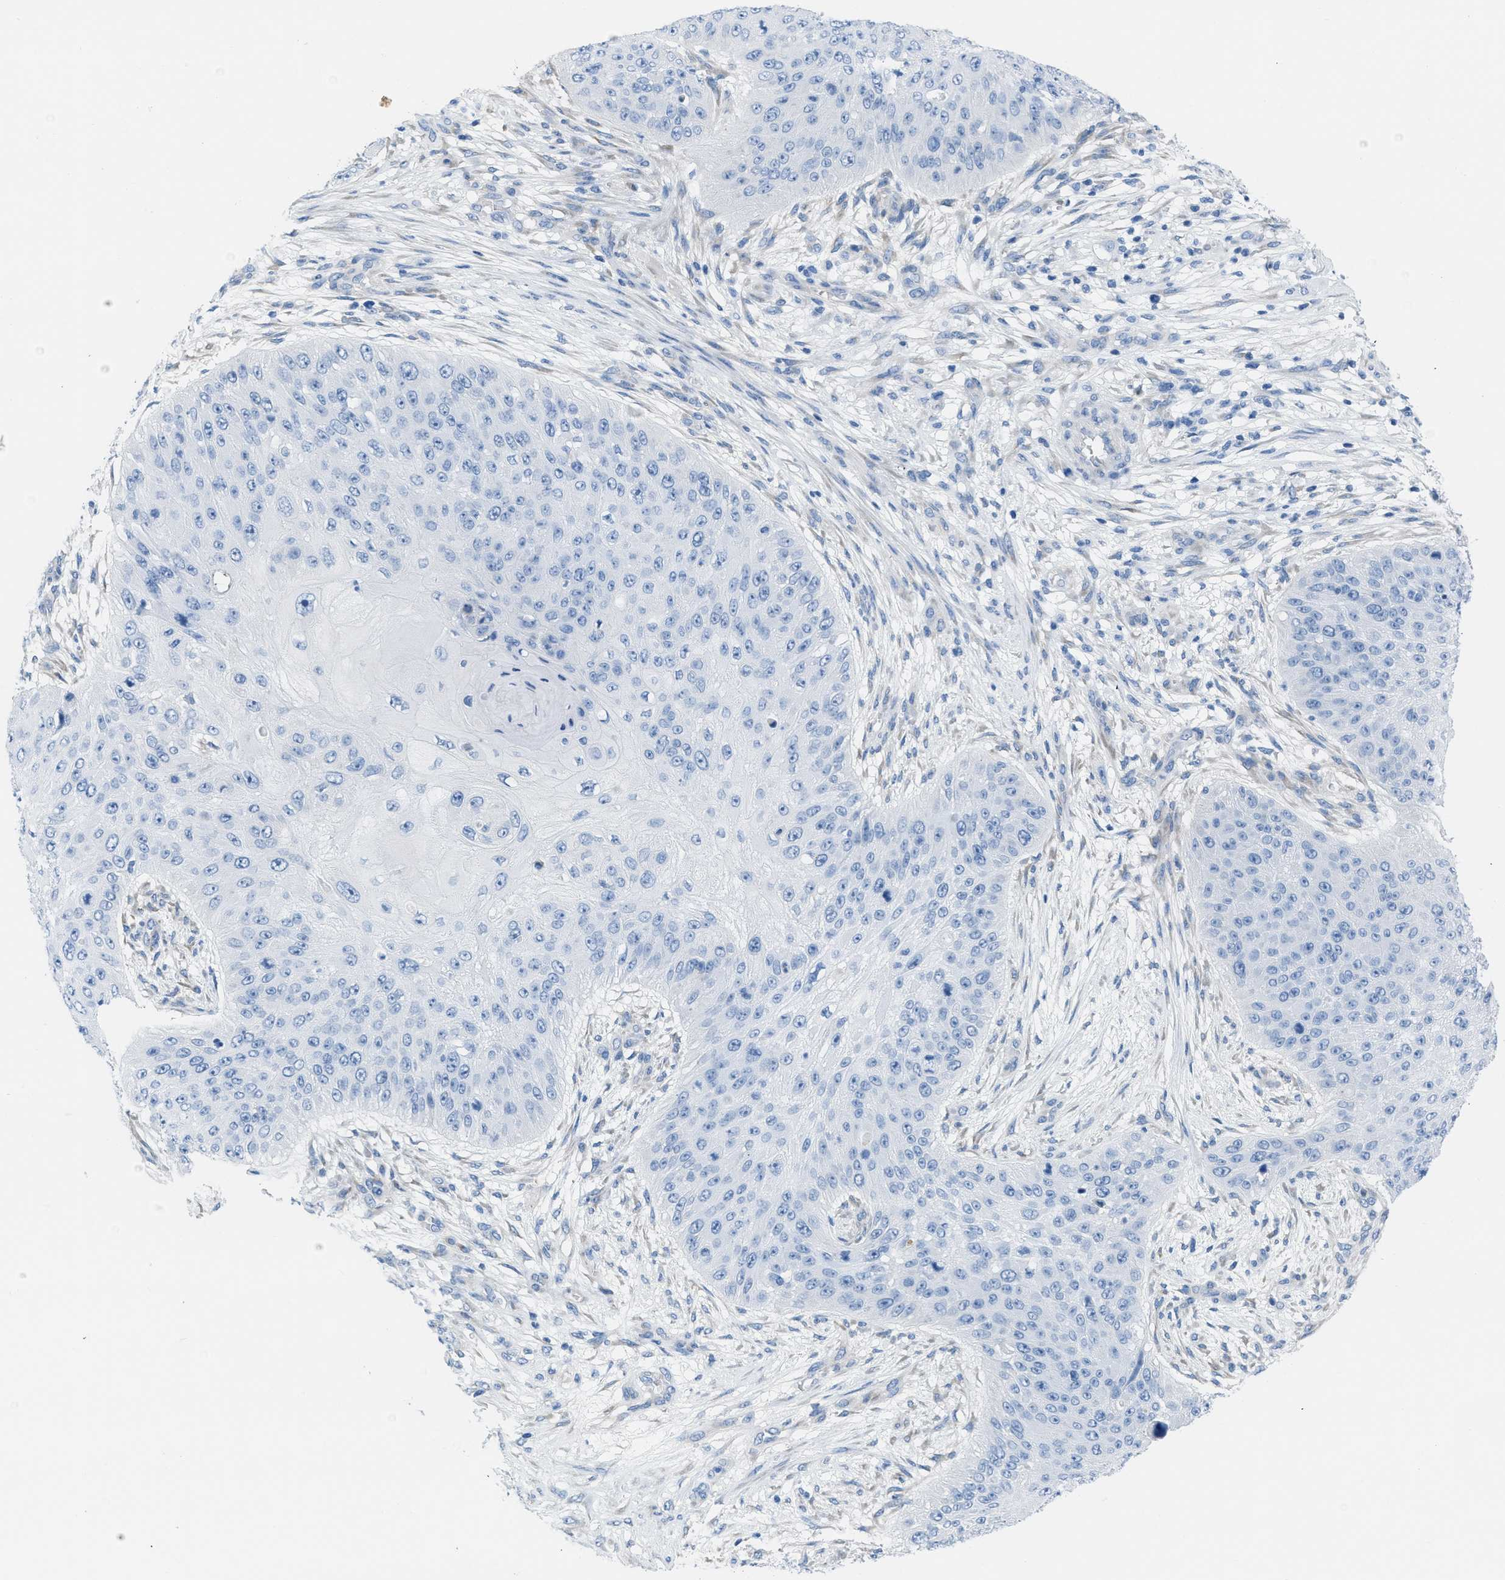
{"staining": {"intensity": "negative", "quantity": "none", "location": "none"}, "tissue": "skin cancer", "cell_type": "Tumor cells", "image_type": "cancer", "snomed": [{"axis": "morphology", "description": "Squamous cell carcinoma, NOS"}, {"axis": "topography", "description": "Skin"}], "caption": "A histopathology image of skin cancer stained for a protein reveals no brown staining in tumor cells.", "gene": "ASGR1", "patient": {"sex": "female", "age": 80}}